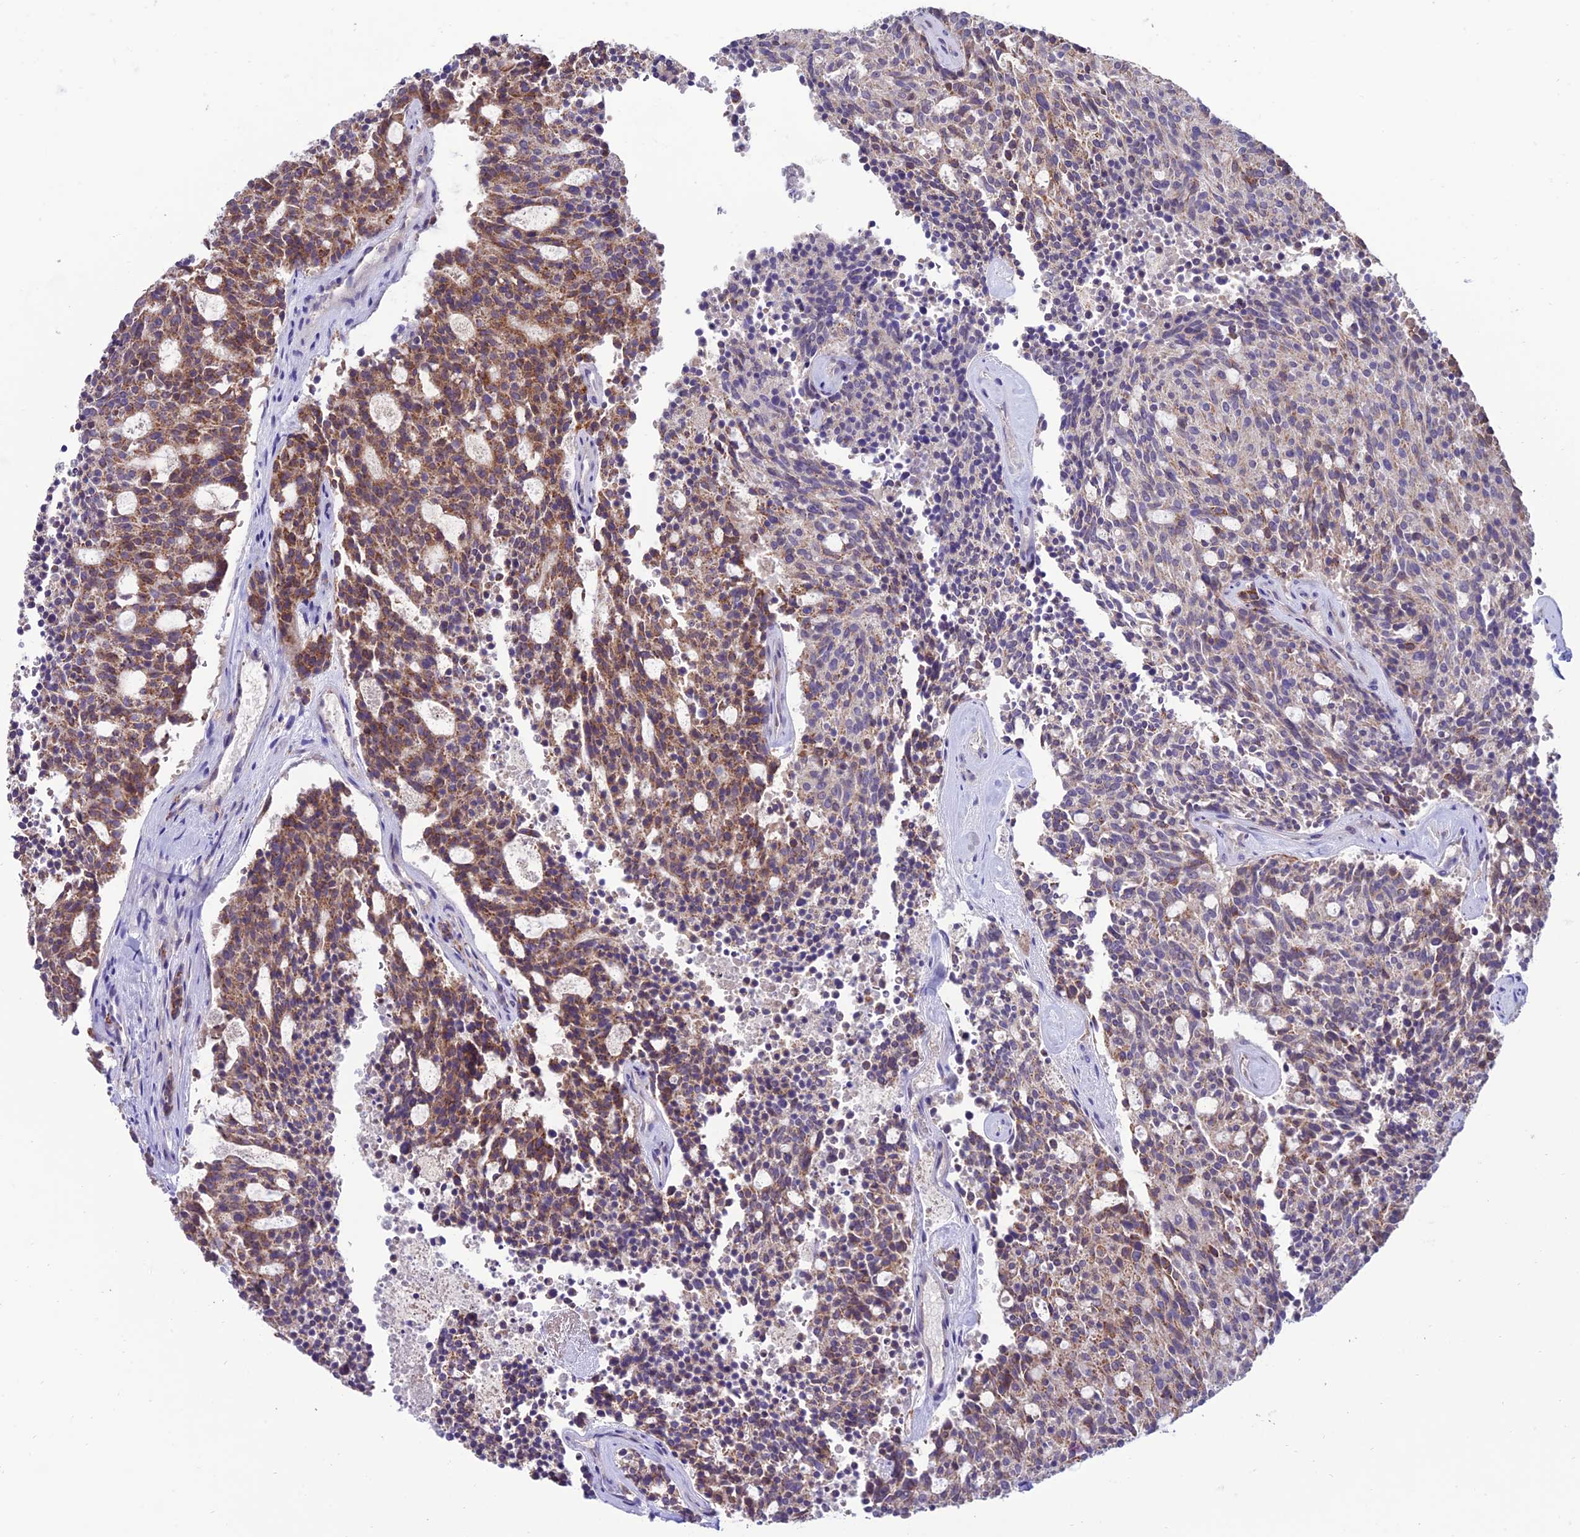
{"staining": {"intensity": "moderate", "quantity": "25%-75%", "location": "cytoplasmic/membranous"}, "tissue": "carcinoid", "cell_type": "Tumor cells", "image_type": "cancer", "snomed": [{"axis": "morphology", "description": "Carcinoid, malignant, NOS"}, {"axis": "topography", "description": "Pancreas"}], "caption": "Carcinoid tissue demonstrates moderate cytoplasmic/membranous staining in about 25%-75% of tumor cells Nuclei are stained in blue.", "gene": "SLC10A1", "patient": {"sex": "female", "age": 54}}